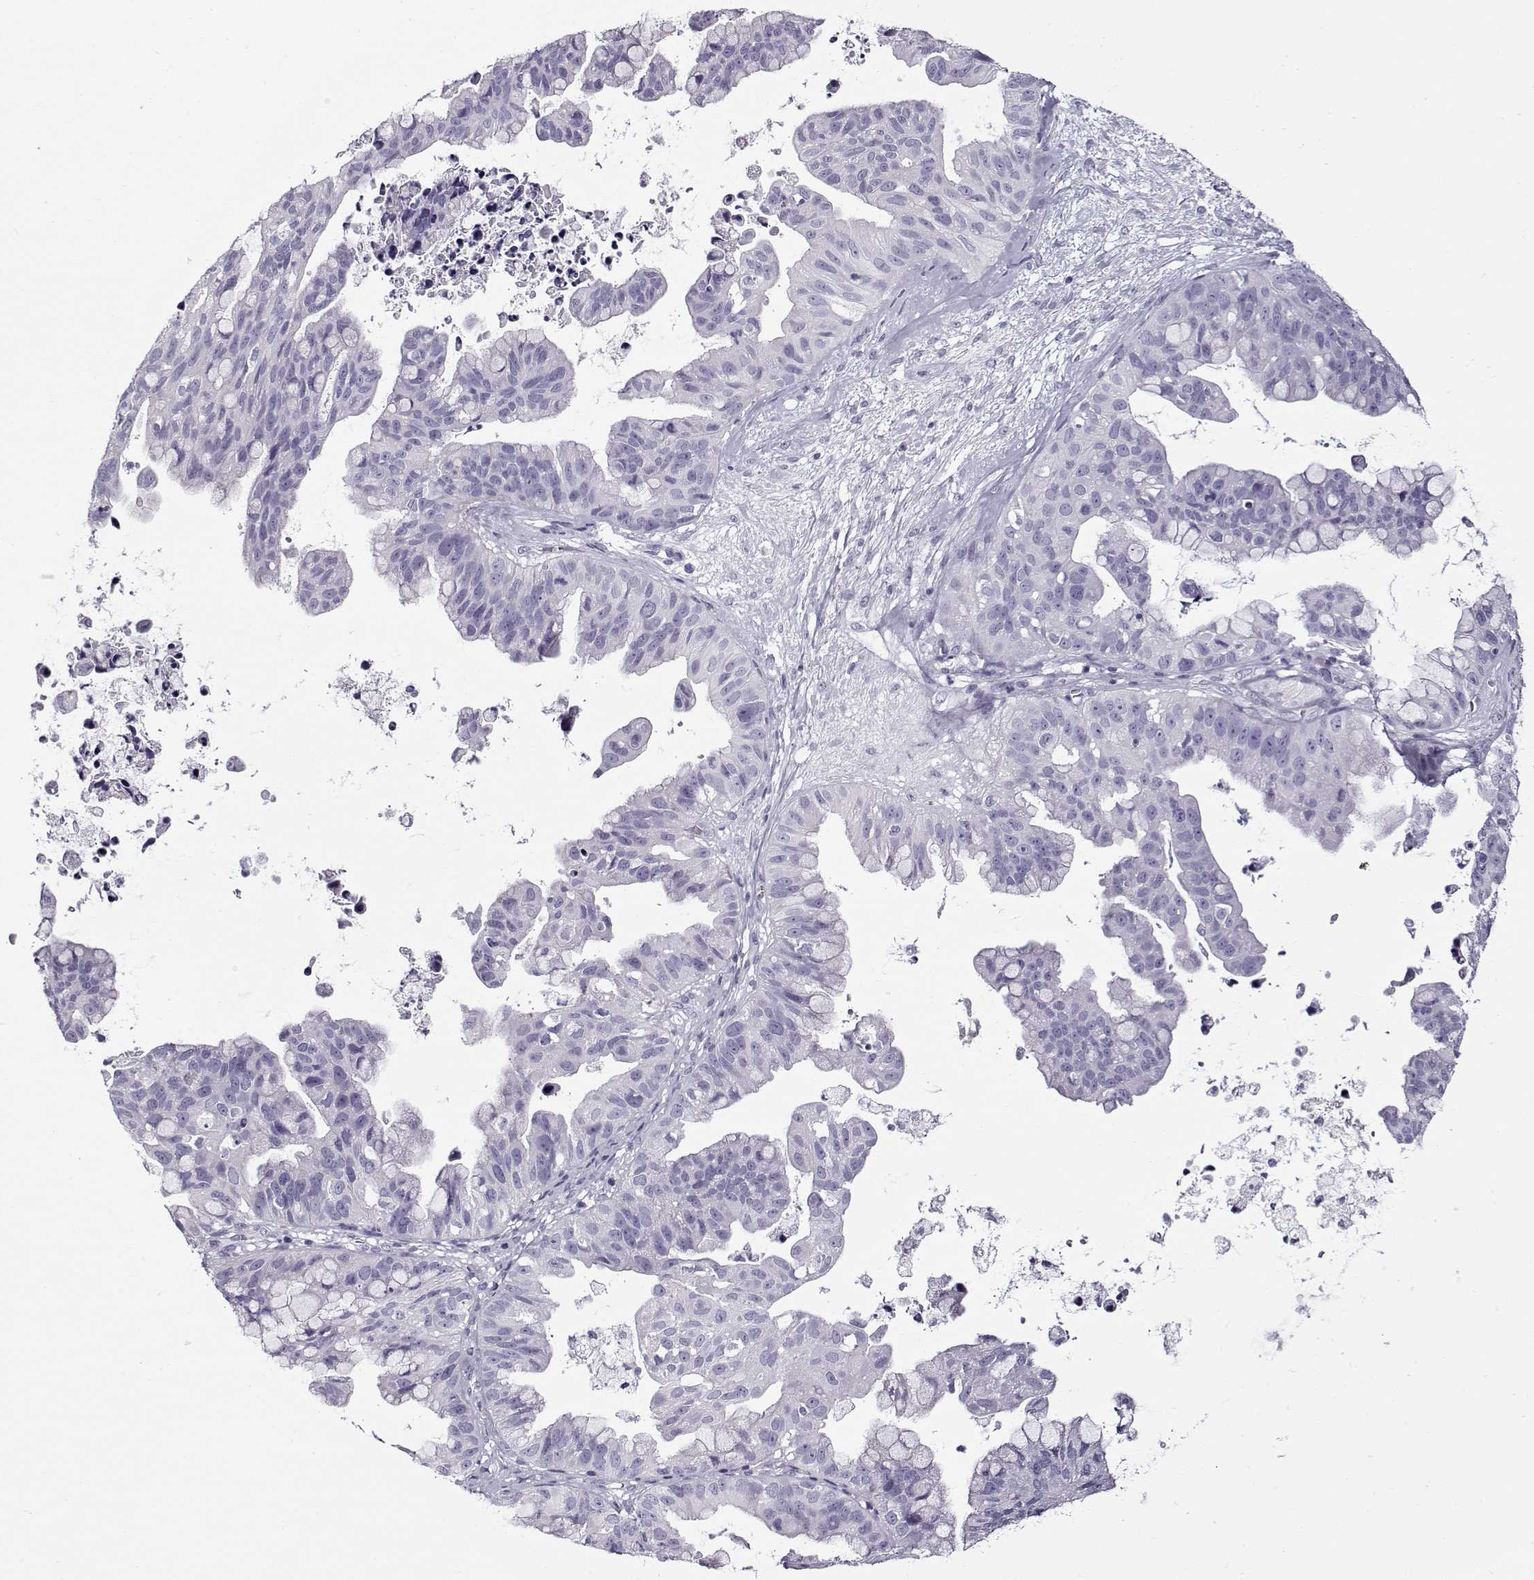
{"staining": {"intensity": "negative", "quantity": "none", "location": "none"}, "tissue": "ovarian cancer", "cell_type": "Tumor cells", "image_type": "cancer", "snomed": [{"axis": "morphology", "description": "Cystadenocarcinoma, mucinous, NOS"}, {"axis": "topography", "description": "Ovary"}], "caption": "A high-resolution image shows IHC staining of ovarian mucinous cystadenocarcinoma, which displays no significant expression in tumor cells.", "gene": "GAGE2A", "patient": {"sex": "female", "age": 76}}